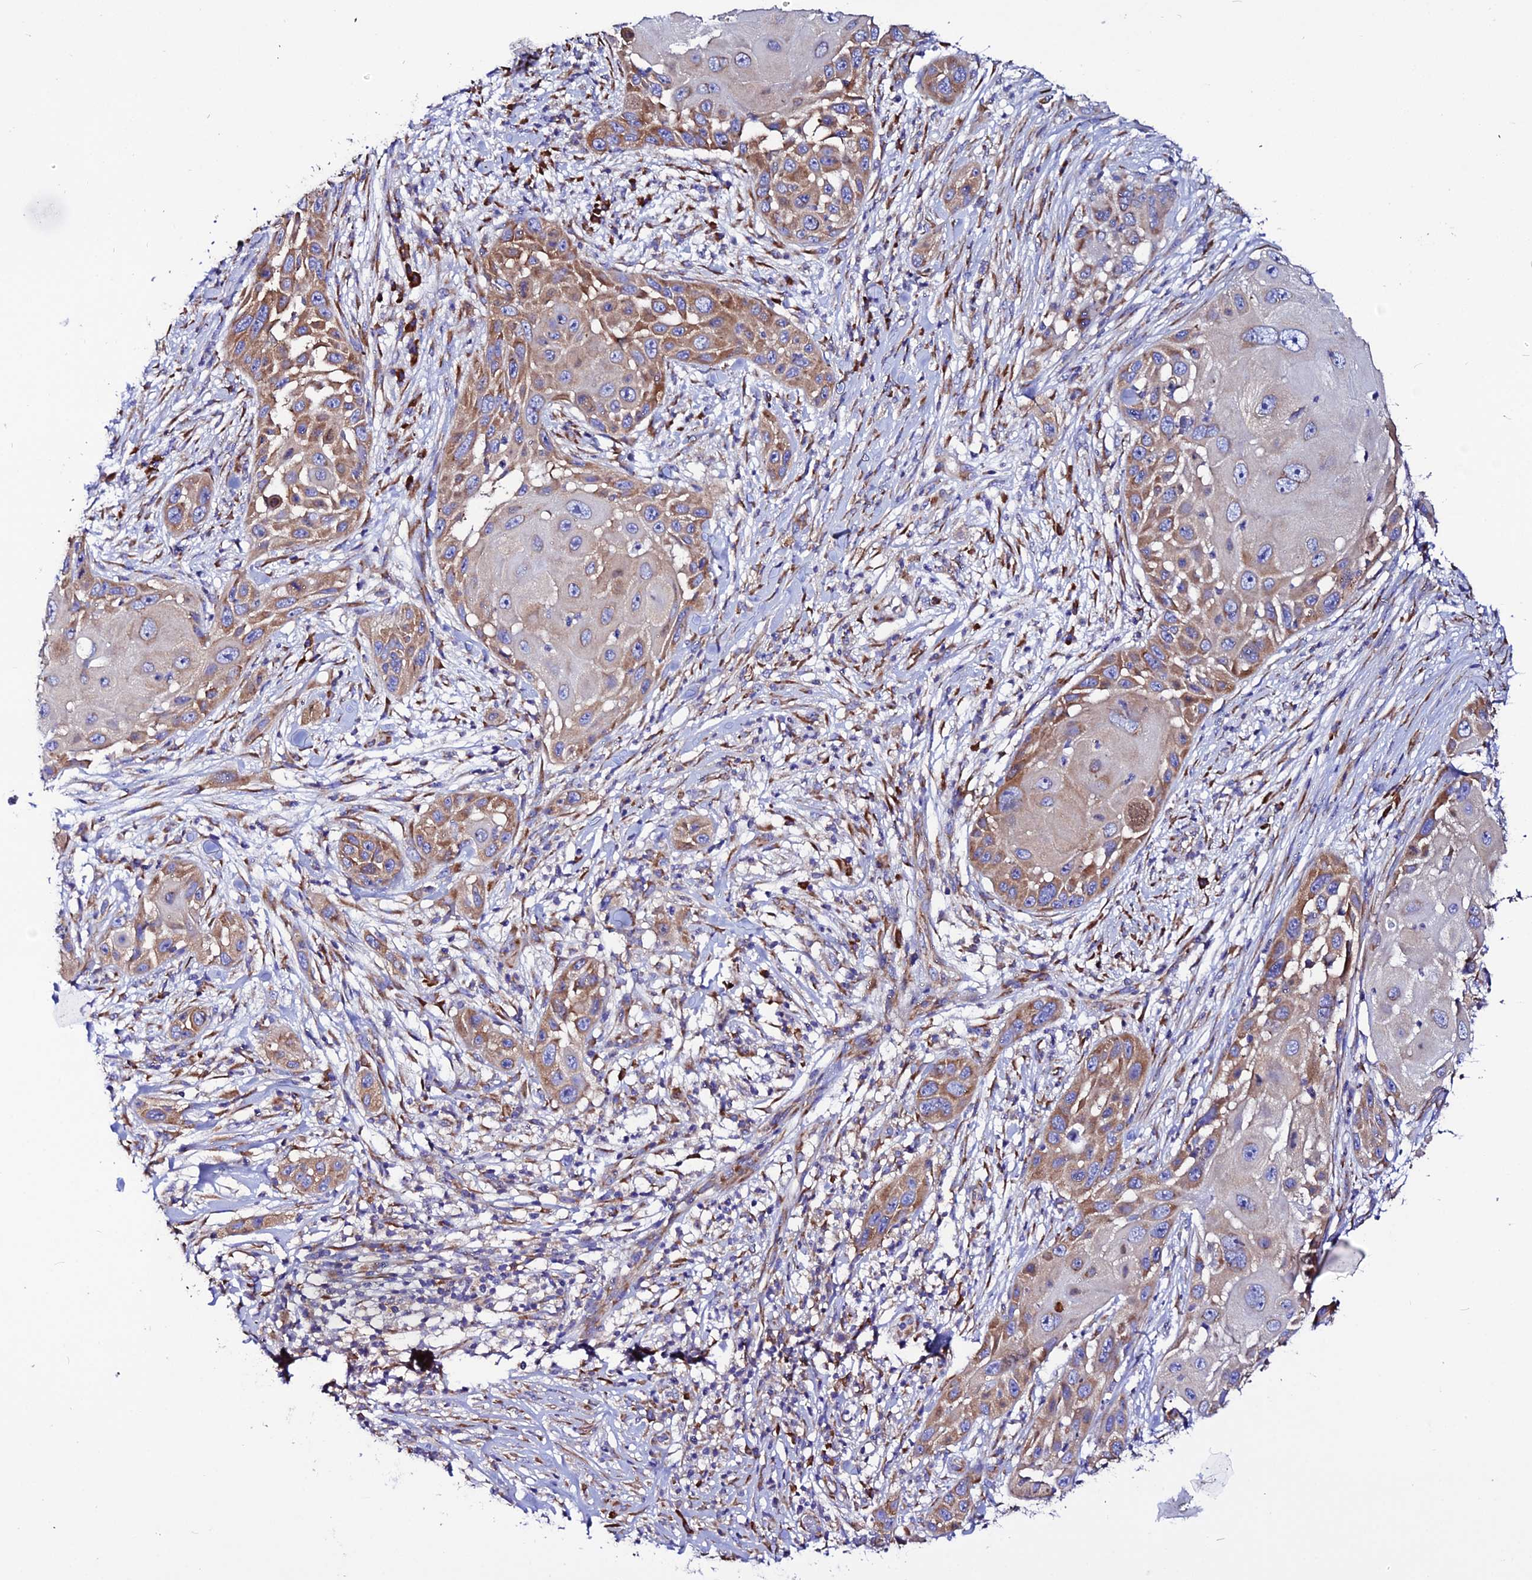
{"staining": {"intensity": "moderate", "quantity": "25%-75%", "location": "cytoplasmic/membranous"}, "tissue": "skin cancer", "cell_type": "Tumor cells", "image_type": "cancer", "snomed": [{"axis": "morphology", "description": "Squamous cell carcinoma, NOS"}, {"axis": "topography", "description": "Skin"}], "caption": "Immunohistochemical staining of skin cancer exhibits medium levels of moderate cytoplasmic/membranous protein expression in approximately 25%-75% of tumor cells.", "gene": "EEF1G", "patient": {"sex": "female", "age": 44}}